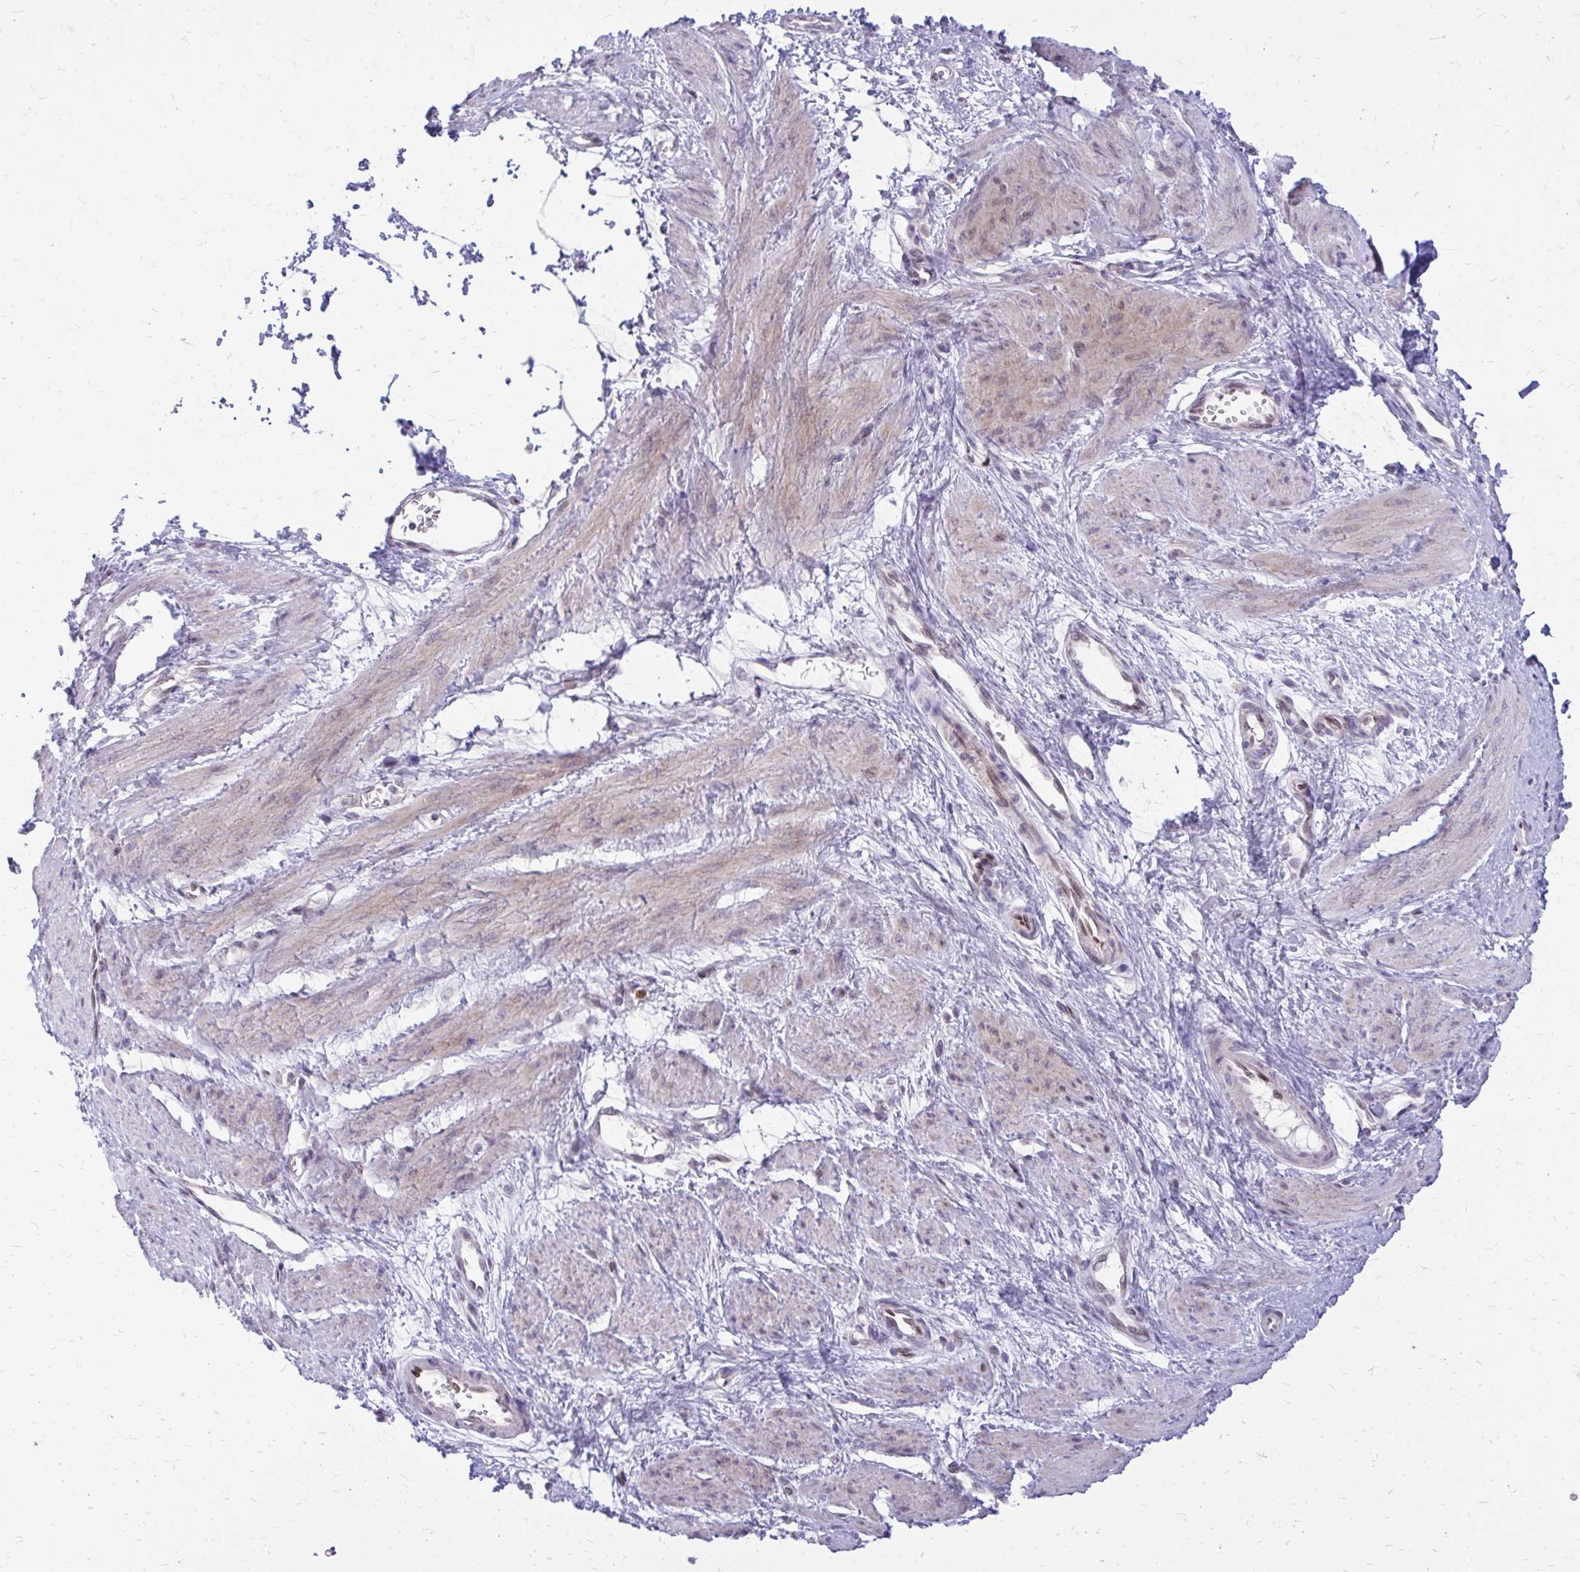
{"staining": {"intensity": "weak", "quantity": "<25%", "location": "cytoplasmic/membranous"}, "tissue": "smooth muscle", "cell_type": "Smooth muscle cells", "image_type": "normal", "snomed": [{"axis": "morphology", "description": "Normal tissue, NOS"}, {"axis": "topography", "description": "Smooth muscle"}, {"axis": "topography", "description": "Uterus"}], "caption": "IHC image of benign smooth muscle: human smooth muscle stained with DAB (3,3'-diaminobenzidine) displays no significant protein staining in smooth muscle cells.", "gene": "RPS6KA2", "patient": {"sex": "female", "age": 39}}